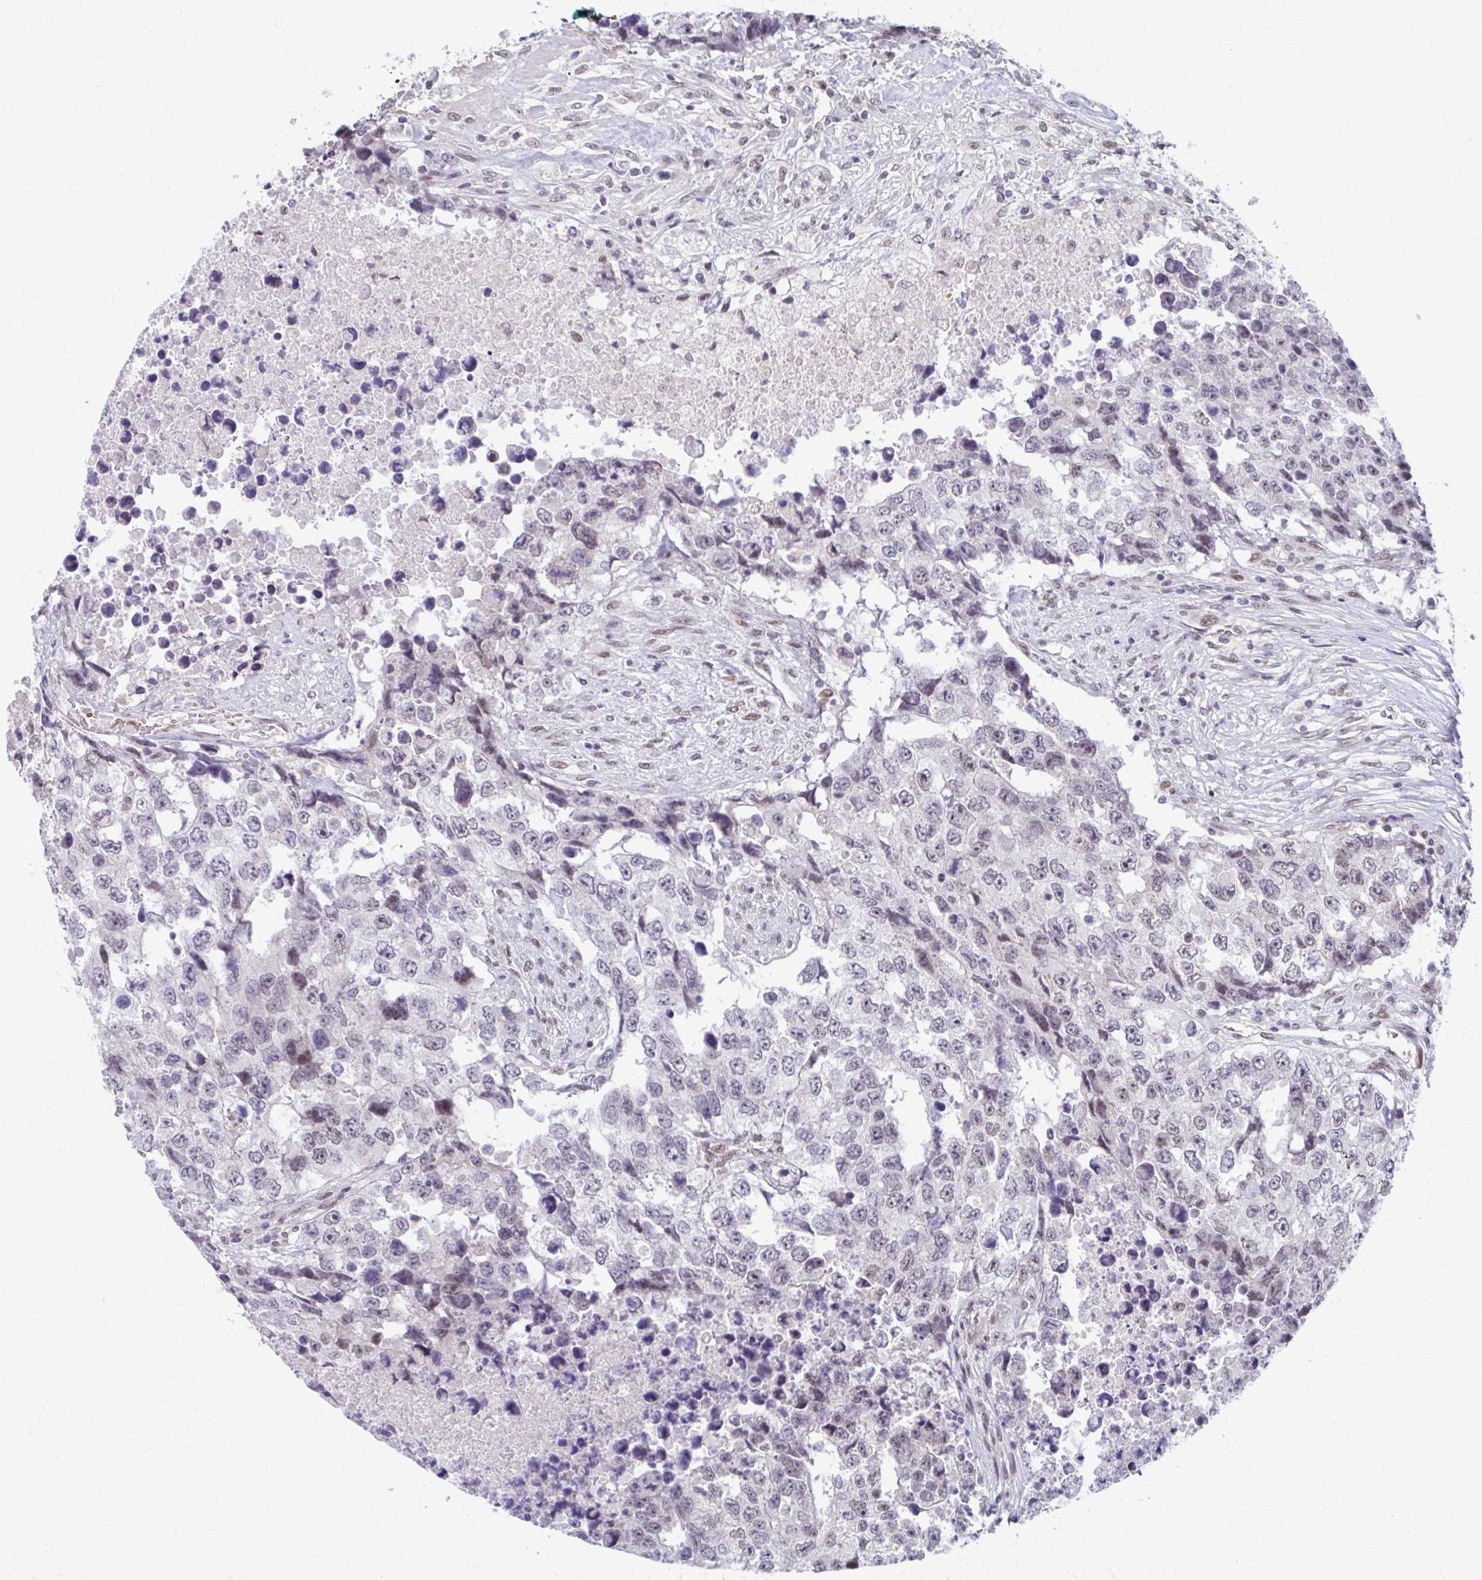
{"staining": {"intensity": "weak", "quantity": "<25%", "location": "nuclear"}, "tissue": "testis cancer", "cell_type": "Tumor cells", "image_type": "cancer", "snomed": [{"axis": "morphology", "description": "Carcinoma, Embryonal, NOS"}, {"axis": "topography", "description": "Testis"}], "caption": "DAB (3,3'-diaminobenzidine) immunohistochemical staining of testis embryonal carcinoma reveals no significant positivity in tumor cells.", "gene": "SETBP1", "patient": {"sex": "male", "age": 24}}